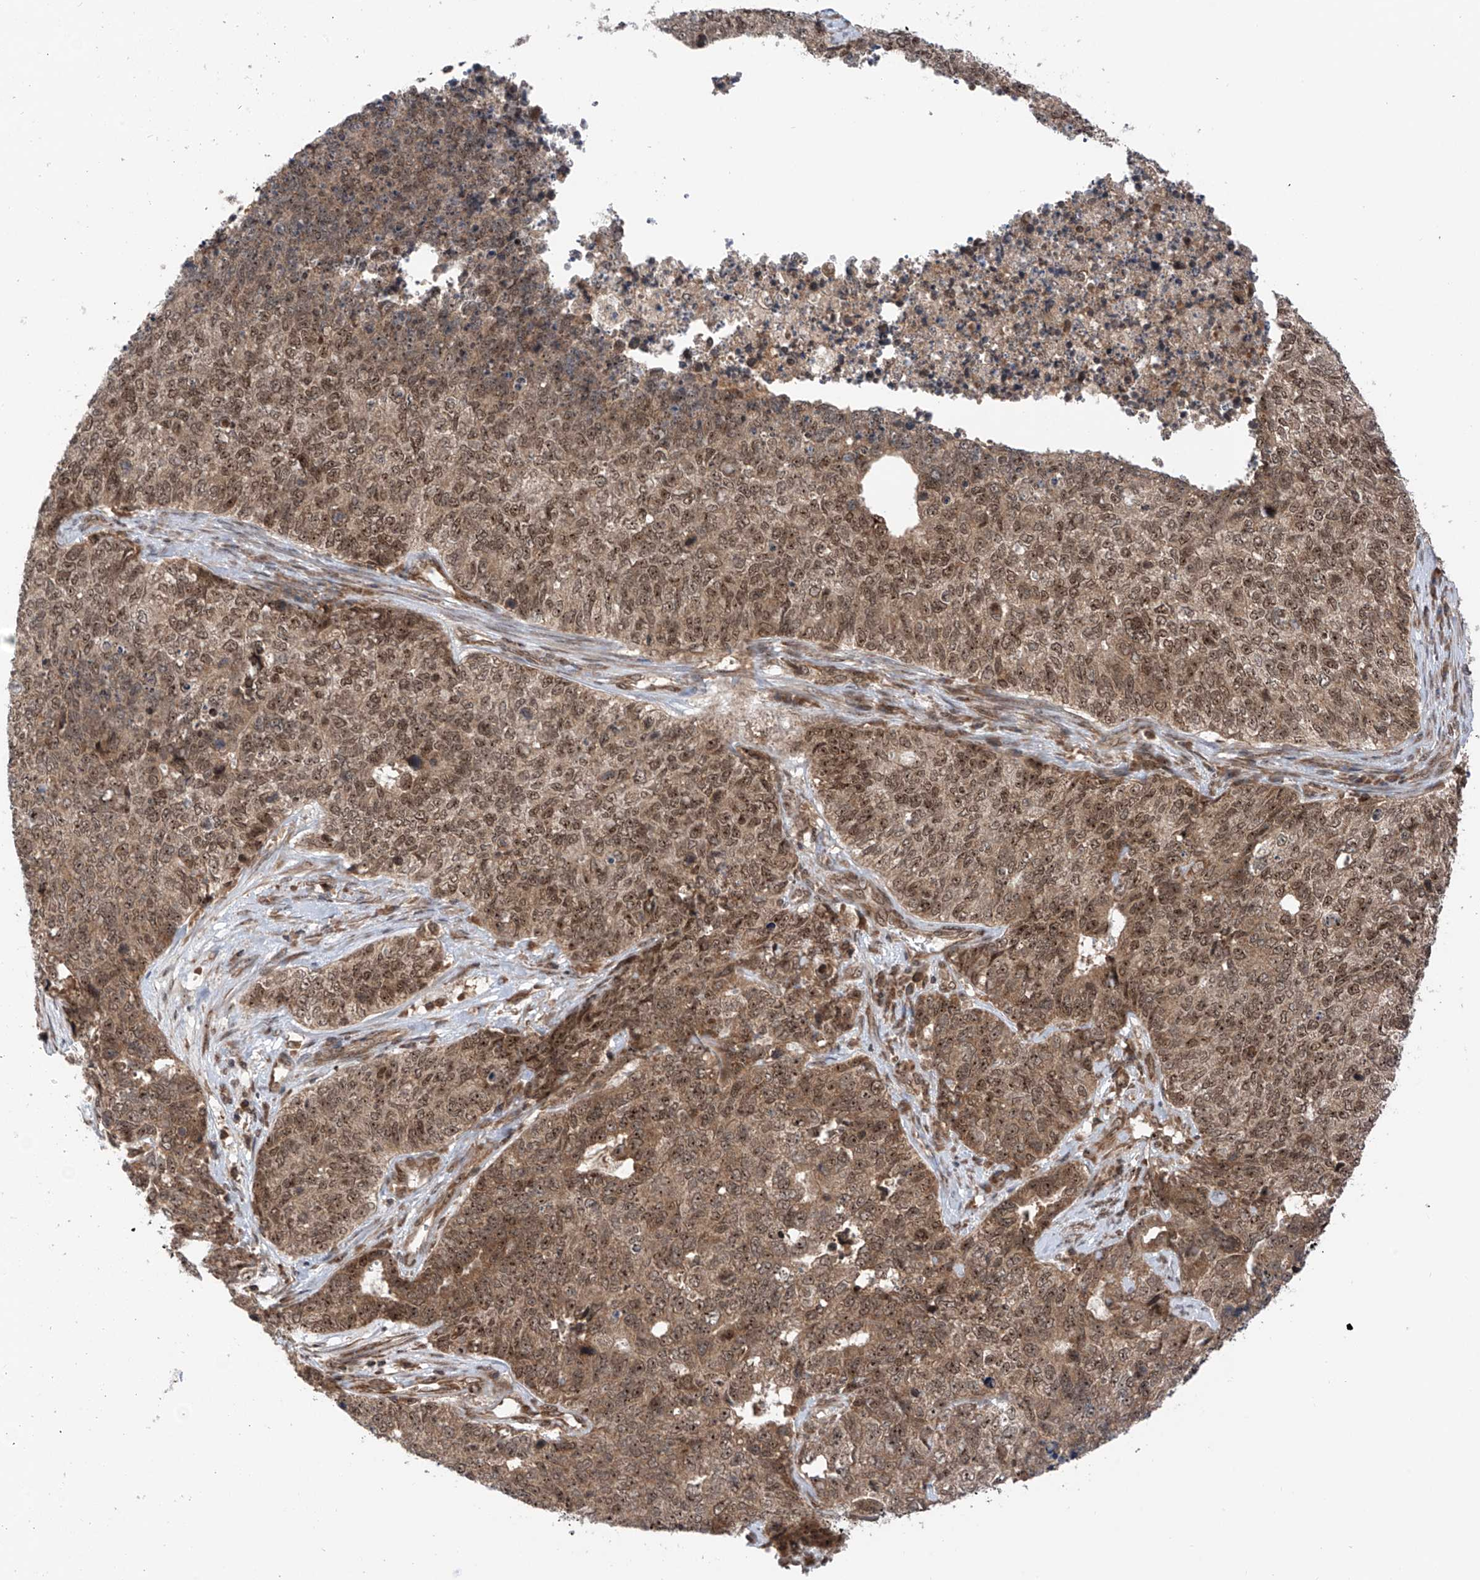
{"staining": {"intensity": "moderate", "quantity": ">75%", "location": "cytoplasmic/membranous,nuclear"}, "tissue": "cervical cancer", "cell_type": "Tumor cells", "image_type": "cancer", "snomed": [{"axis": "morphology", "description": "Squamous cell carcinoma, NOS"}, {"axis": "topography", "description": "Cervix"}], "caption": "Moderate cytoplasmic/membranous and nuclear expression for a protein is appreciated in approximately >75% of tumor cells of cervical squamous cell carcinoma using IHC.", "gene": "C1orf131", "patient": {"sex": "female", "age": 63}}